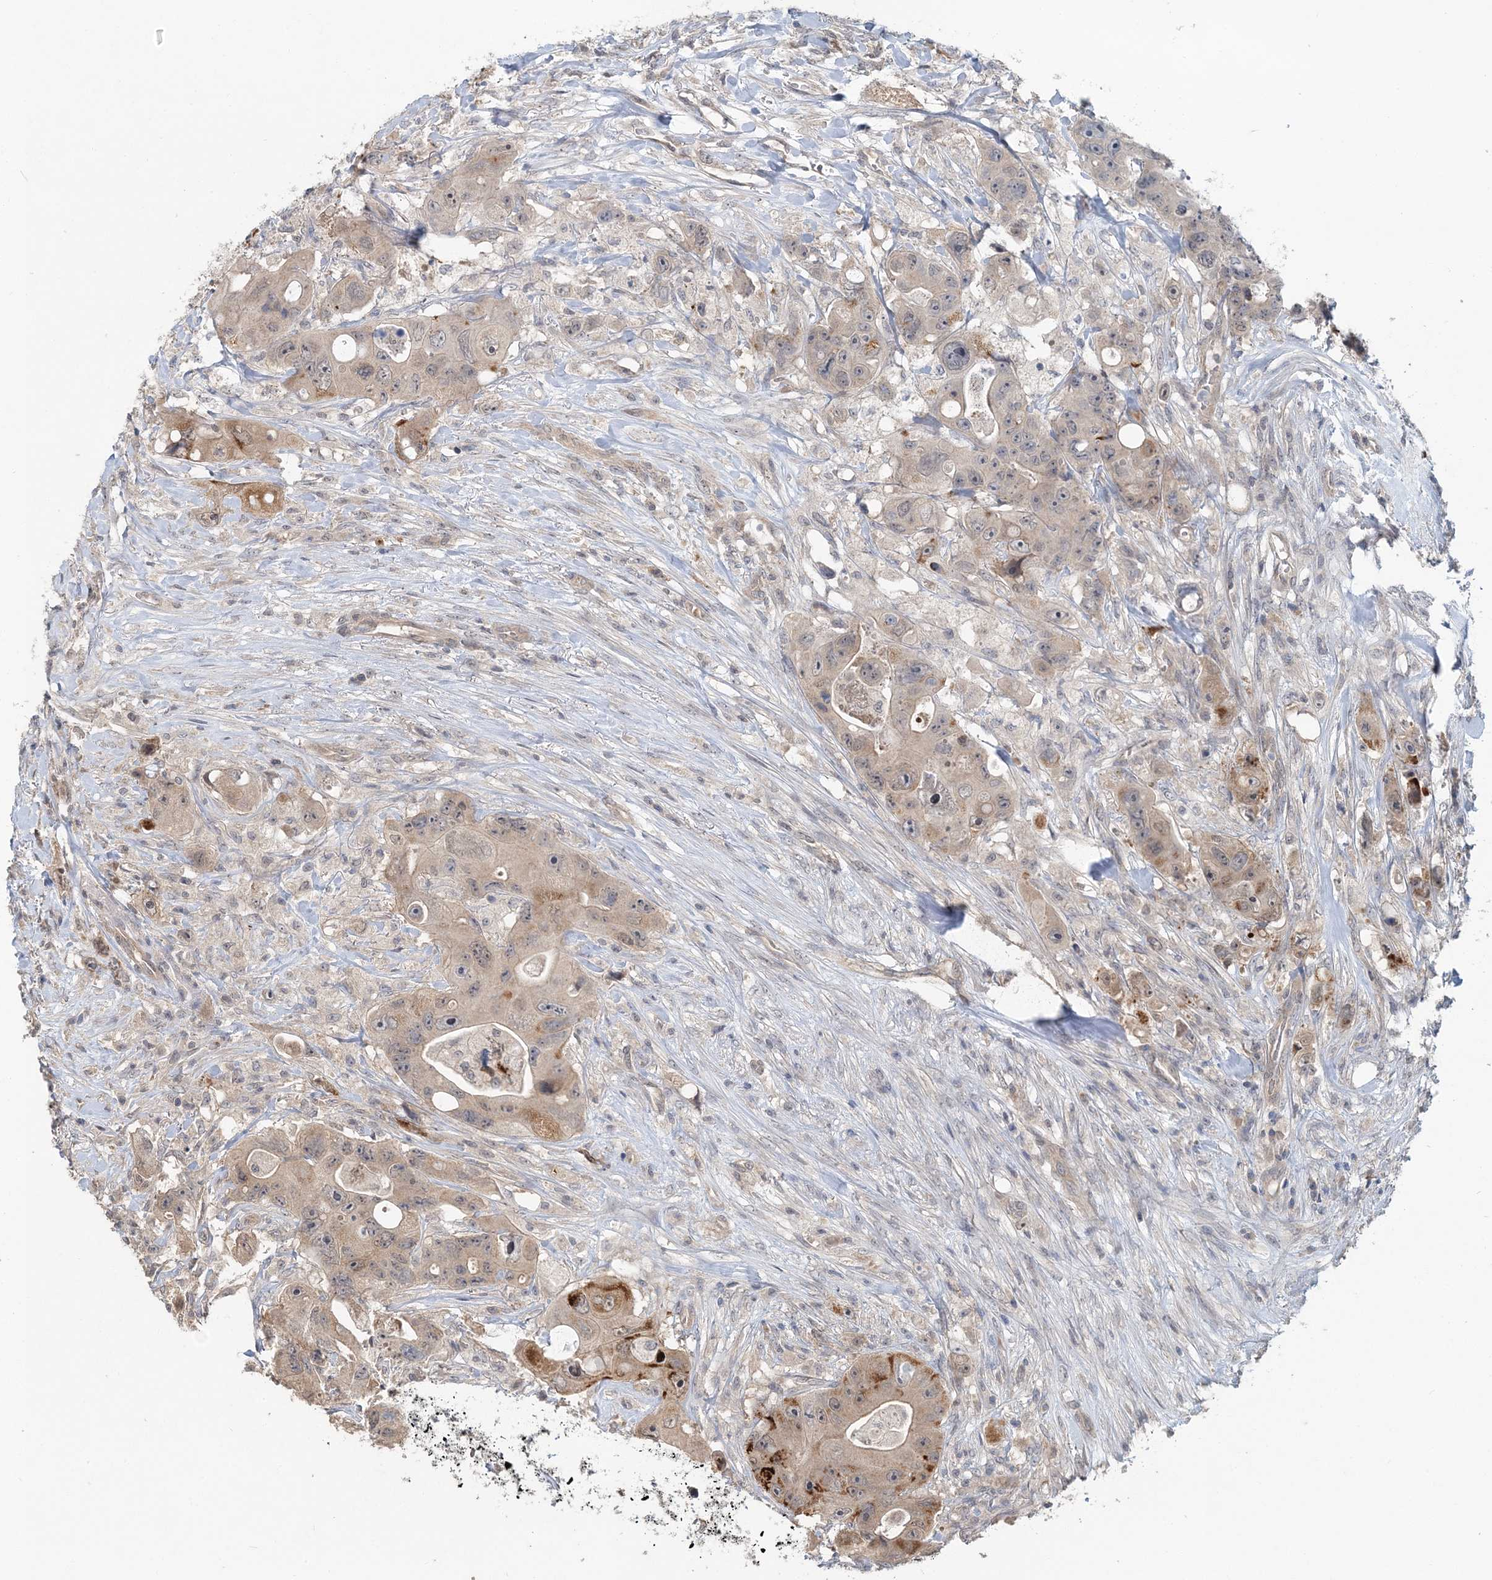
{"staining": {"intensity": "moderate", "quantity": "<25%", "location": "cytoplasmic/membranous"}, "tissue": "colorectal cancer", "cell_type": "Tumor cells", "image_type": "cancer", "snomed": [{"axis": "morphology", "description": "Adenocarcinoma, NOS"}, {"axis": "topography", "description": "Colon"}], "caption": "Tumor cells exhibit moderate cytoplasmic/membranous staining in about <25% of cells in colorectal cancer.", "gene": "RNF25", "patient": {"sex": "female", "age": 46}}